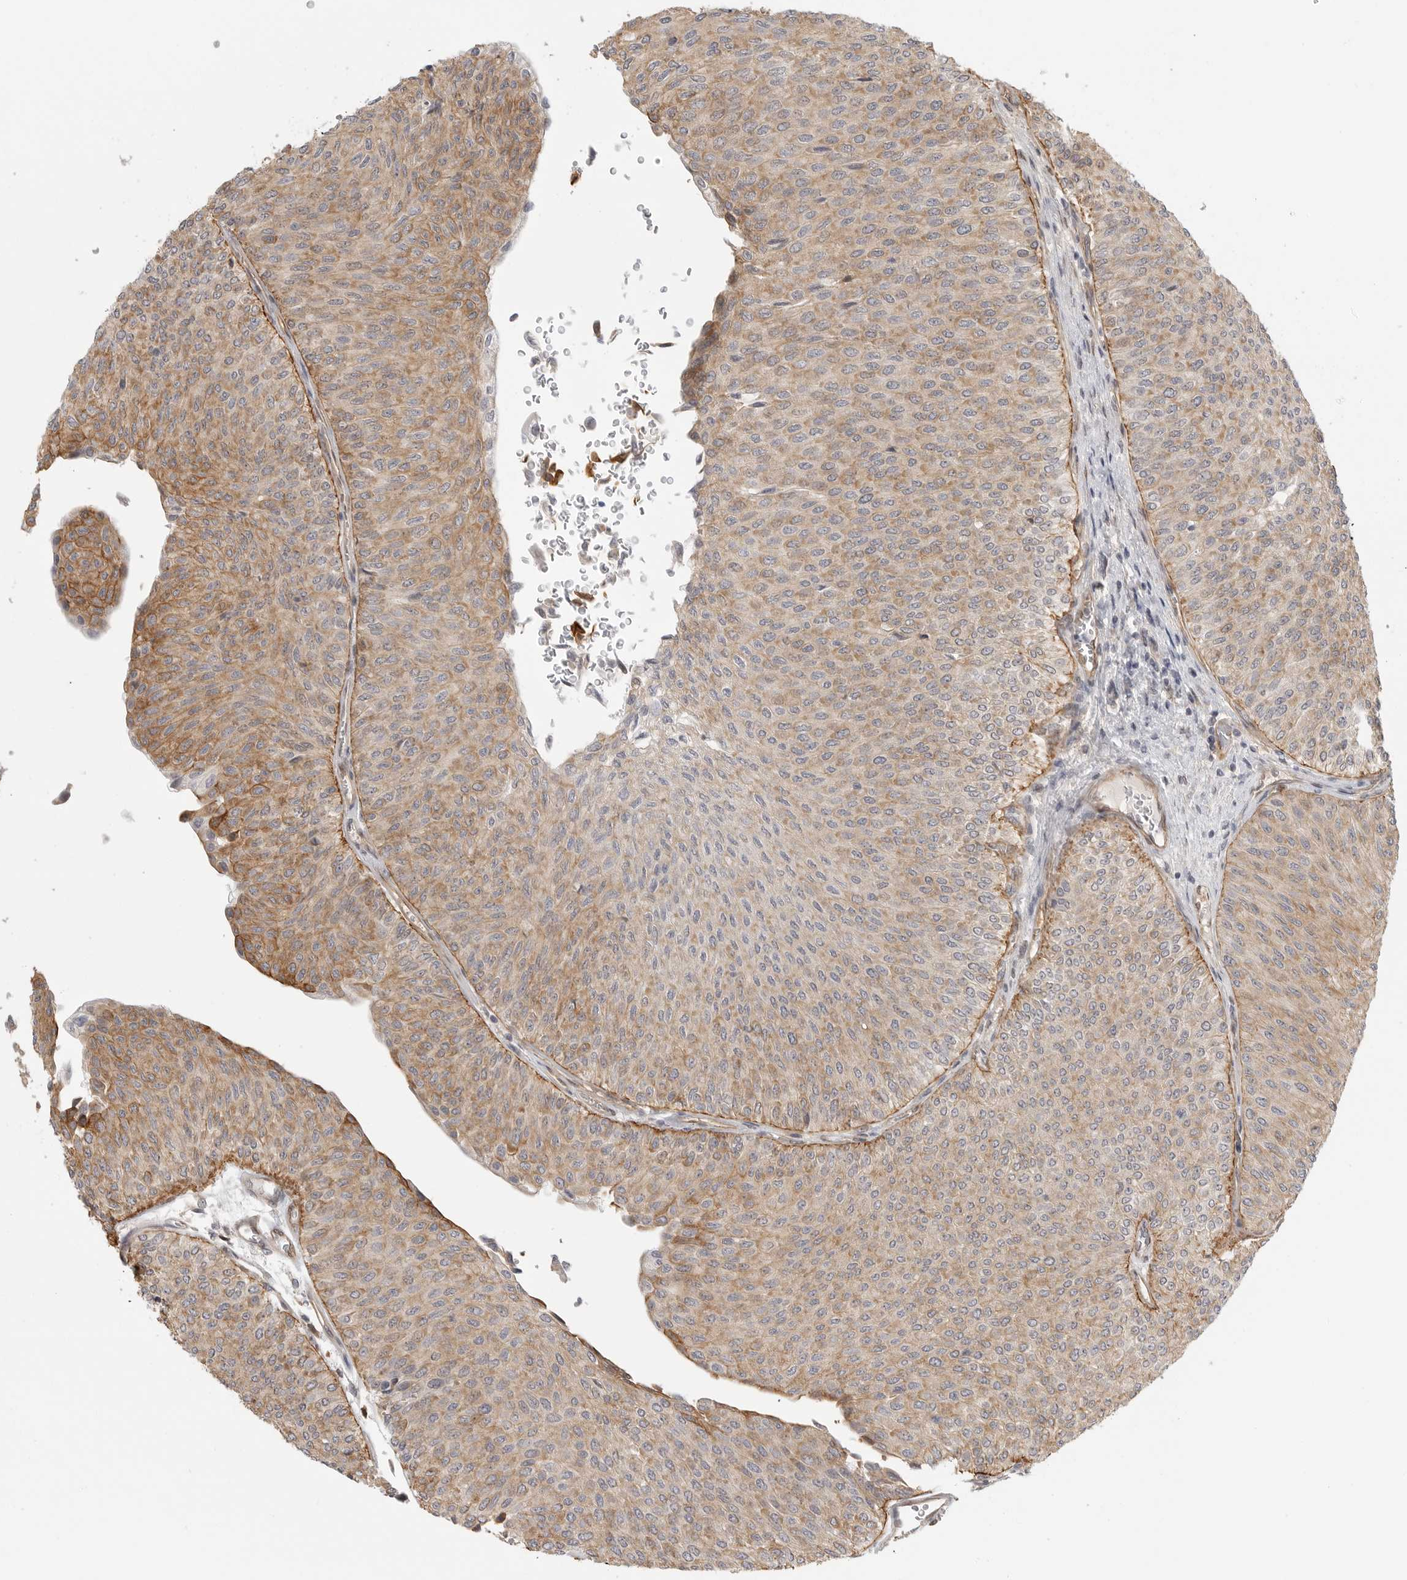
{"staining": {"intensity": "moderate", "quantity": ">75%", "location": "cytoplasmic/membranous"}, "tissue": "urothelial cancer", "cell_type": "Tumor cells", "image_type": "cancer", "snomed": [{"axis": "morphology", "description": "Urothelial carcinoma, Low grade"}, {"axis": "topography", "description": "Urinary bladder"}], "caption": "Brown immunohistochemical staining in urothelial cancer exhibits moderate cytoplasmic/membranous staining in approximately >75% of tumor cells.", "gene": "ATOH7", "patient": {"sex": "male", "age": 78}}